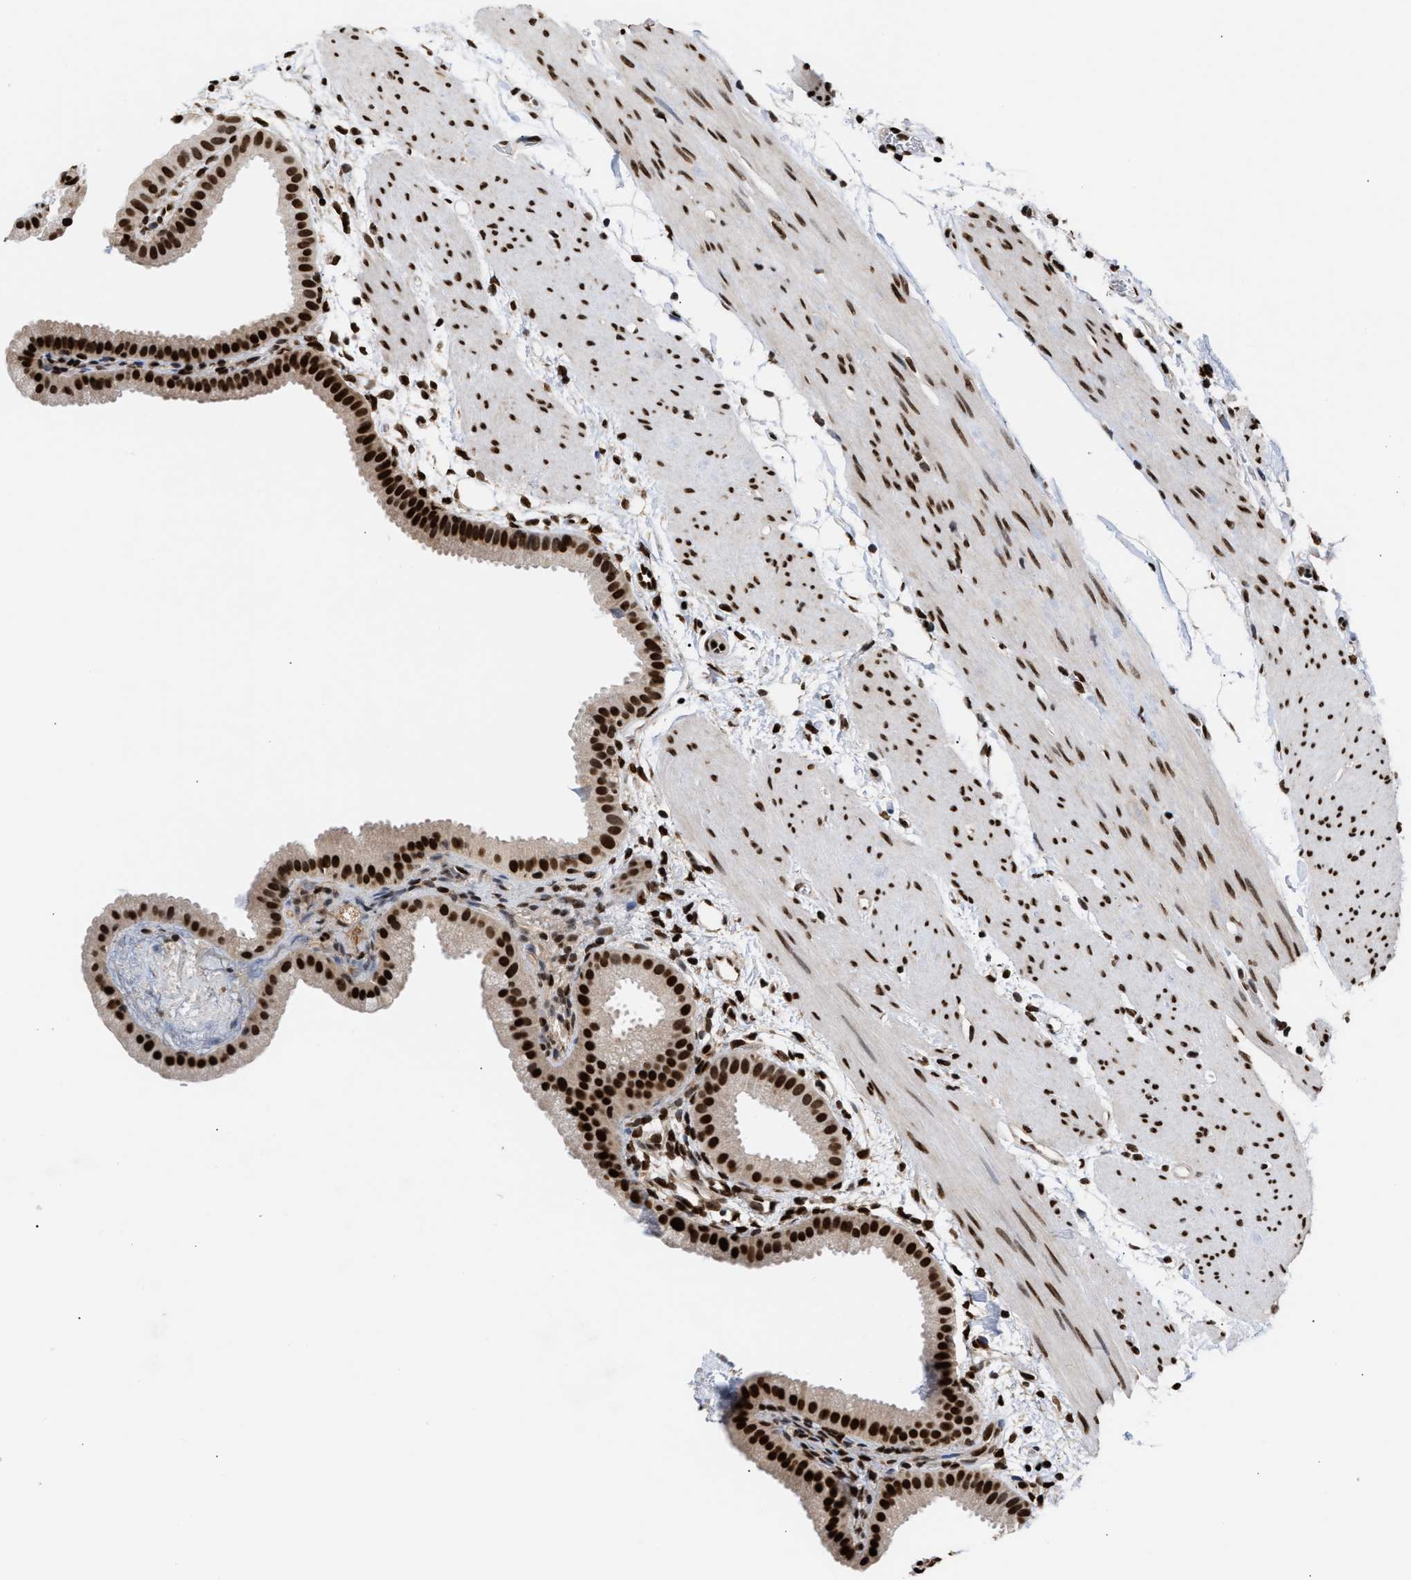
{"staining": {"intensity": "strong", "quantity": ">75%", "location": "nuclear"}, "tissue": "gallbladder", "cell_type": "Glandular cells", "image_type": "normal", "snomed": [{"axis": "morphology", "description": "Normal tissue, NOS"}, {"axis": "topography", "description": "Gallbladder"}], "caption": "High-power microscopy captured an immunohistochemistry photomicrograph of normal gallbladder, revealing strong nuclear positivity in approximately >75% of glandular cells. (Stains: DAB in brown, nuclei in blue, Microscopy: brightfield microscopy at high magnification).", "gene": "PSIP1", "patient": {"sex": "female", "age": 64}}